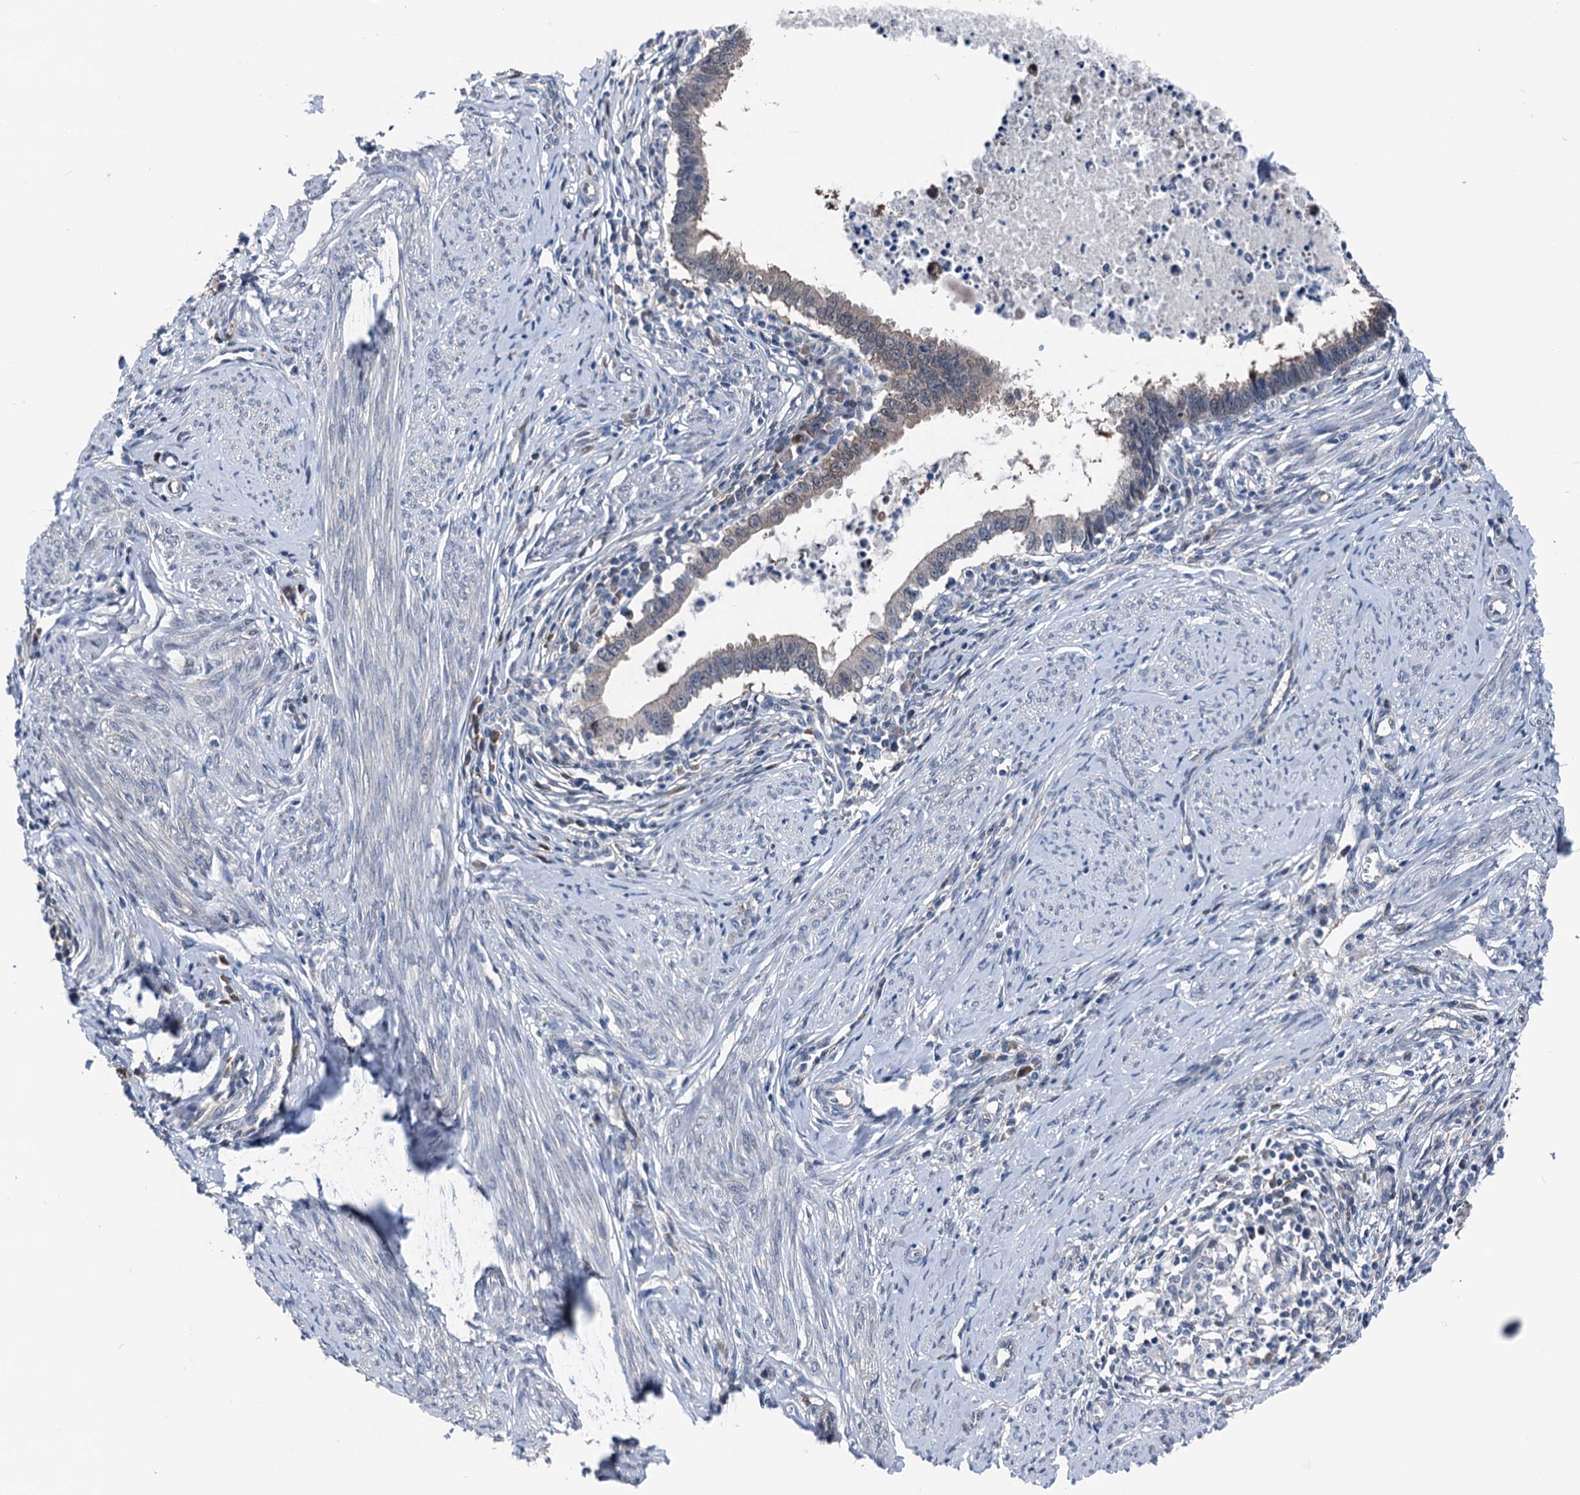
{"staining": {"intensity": "weak", "quantity": "25%-75%", "location": "cytoplasmic/membranous,nuclear"}, "tissue": "cervical cancer", "cell_type": "Tumor cells", "image_type": "cancer", "snomed": [{"axis": "morphology", "description": "Adenocarcinoma, NOS"}, {"axis": "topography", "description": "Cervix"}], "caption": "Protein staining shows weak cytoplasmic/membranous and nuclear staining in about 25%-75% of tumor cells in cervical adenocarcinoma.", "gene": "GLO1", "patient": {"sex": "female", "age": 36}}